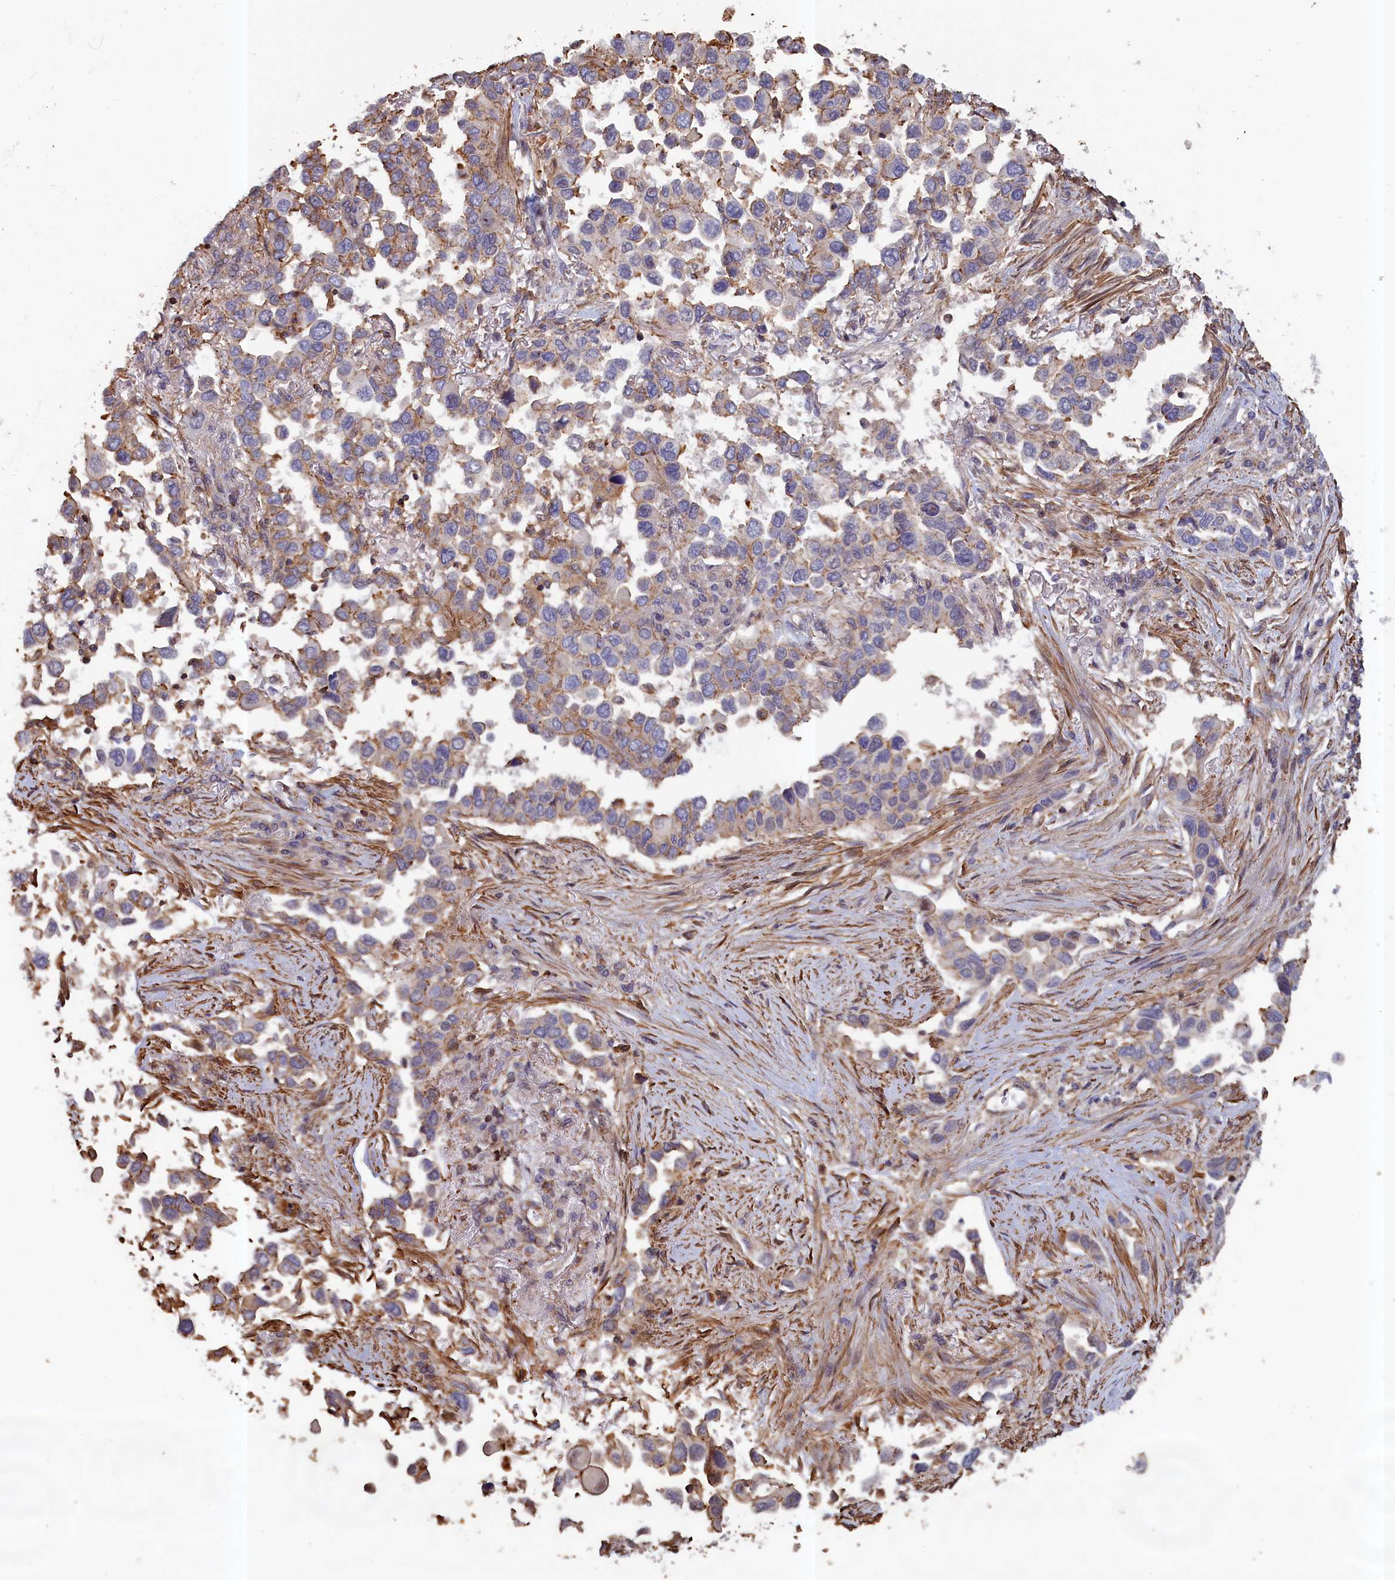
{"staining": {"intensity": "weak", "quantity": "<25%", "location": "cytoplasmic/membranous"}, "tissue": "lung cancer", "cell_type": "Tumor cells", "image_type": "cancer", "snomed": [{"axis": "morphology", "description": "Adenocarcinoma, NOS"}, {"axis": "topography", "description": "Lung"}], "caption": "An IHC photomicrograph of lung cancer is shown. There is no staining in tumor cells of lung cancer.", "gene": "ANKRD27", "patient": {"sex": "female", "age": 76}}